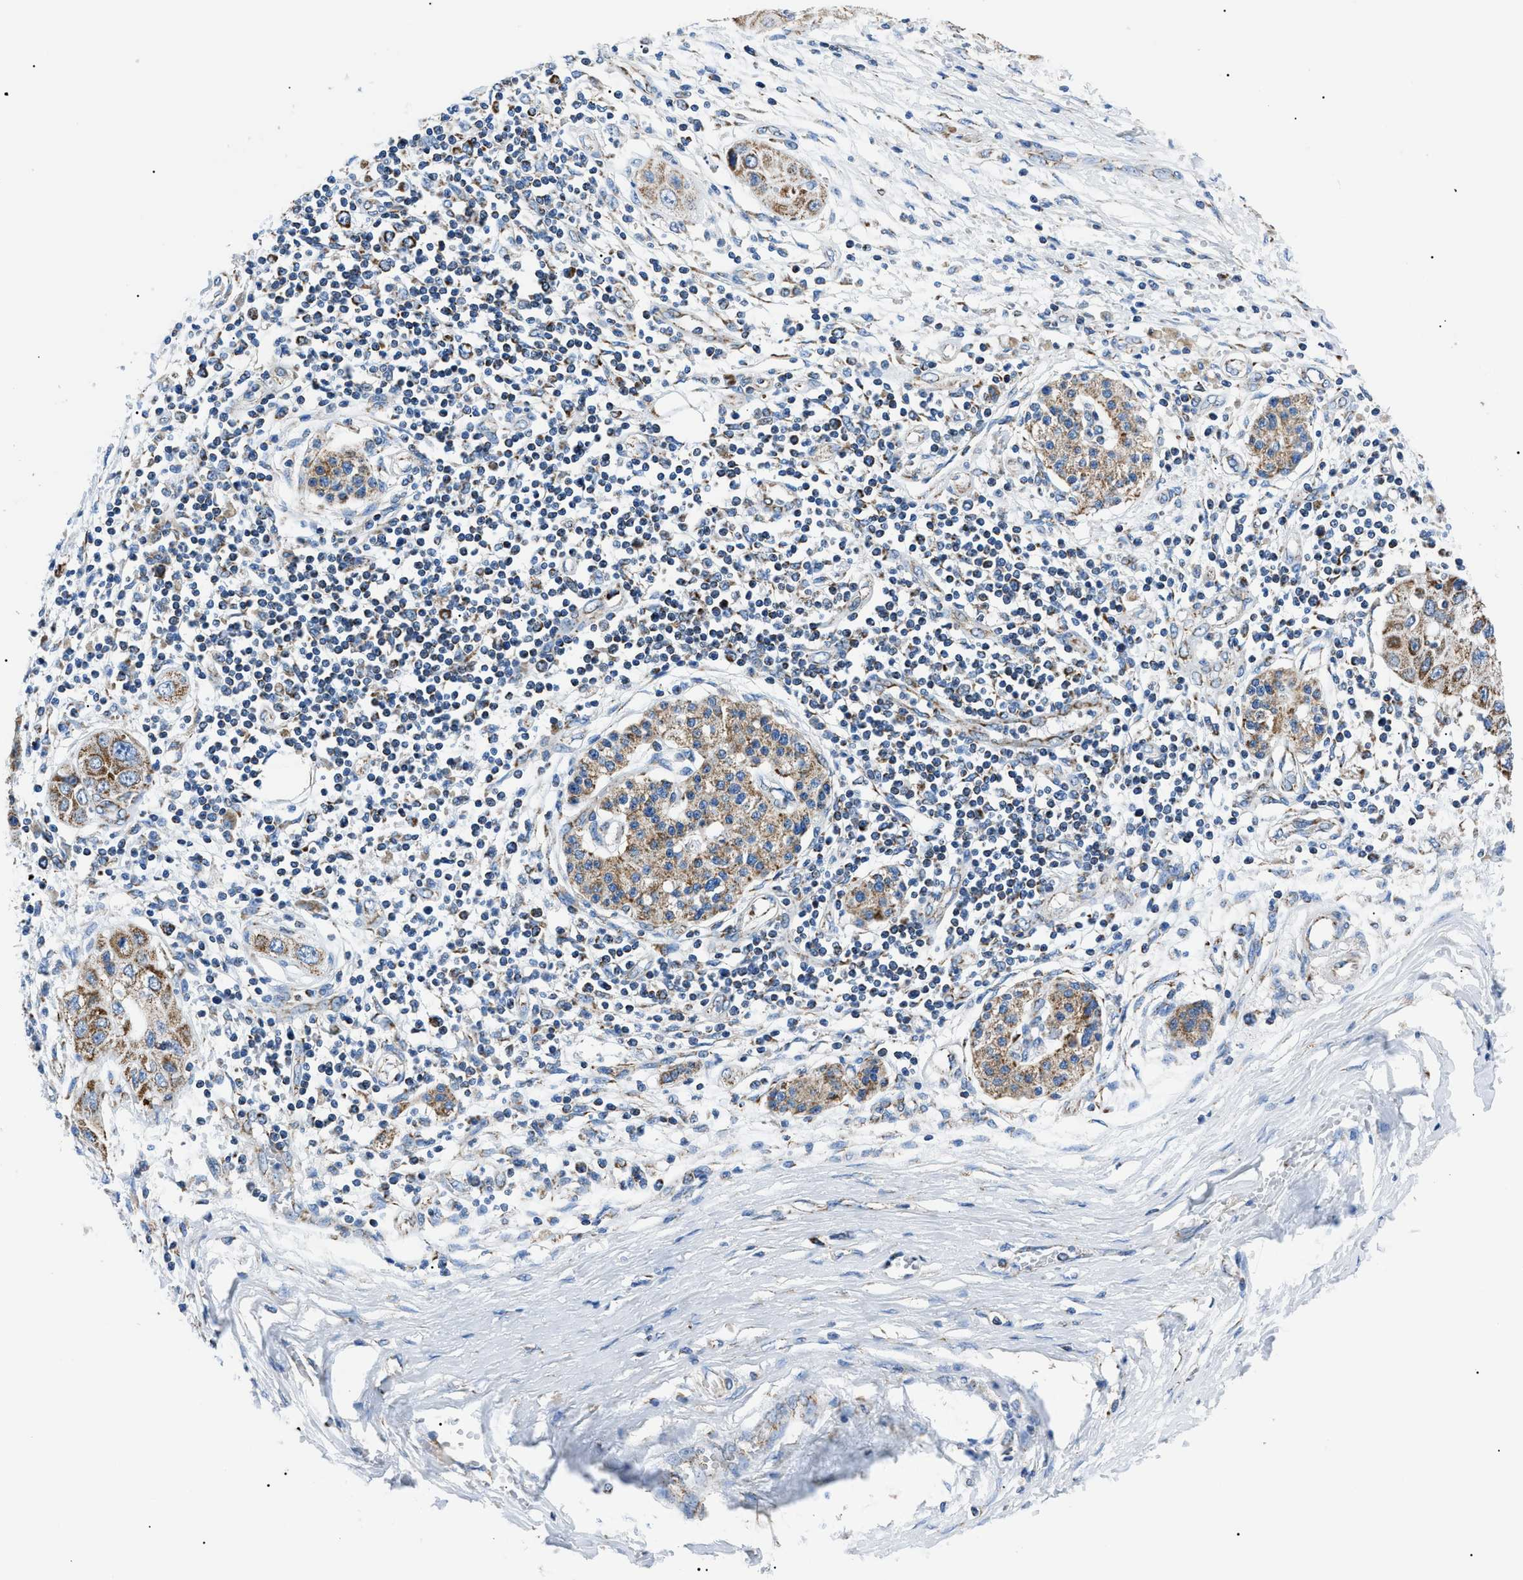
{"staining": {"intensity": "moderate", "quantity": ">75%", "location": "cytoplasmic/membranous"}, "tissue": "pancreatic cancer", "cell_type": "Tumor cells", "image_type": "cancer", "snomed": [{"axis": "morphology", "description": "Adenocarcinoma, NOS"}, {"axis": "topography", "description": "Pancreas"}], "caption": "This is an image of immunohistochemistry (IHC) staining of pancreatic cancer, which shows moderate expression in the cytoplasmic/membranous of tumor cells.", "gene": "PHB2", "patient": {"sex": "female", "age": 70}}